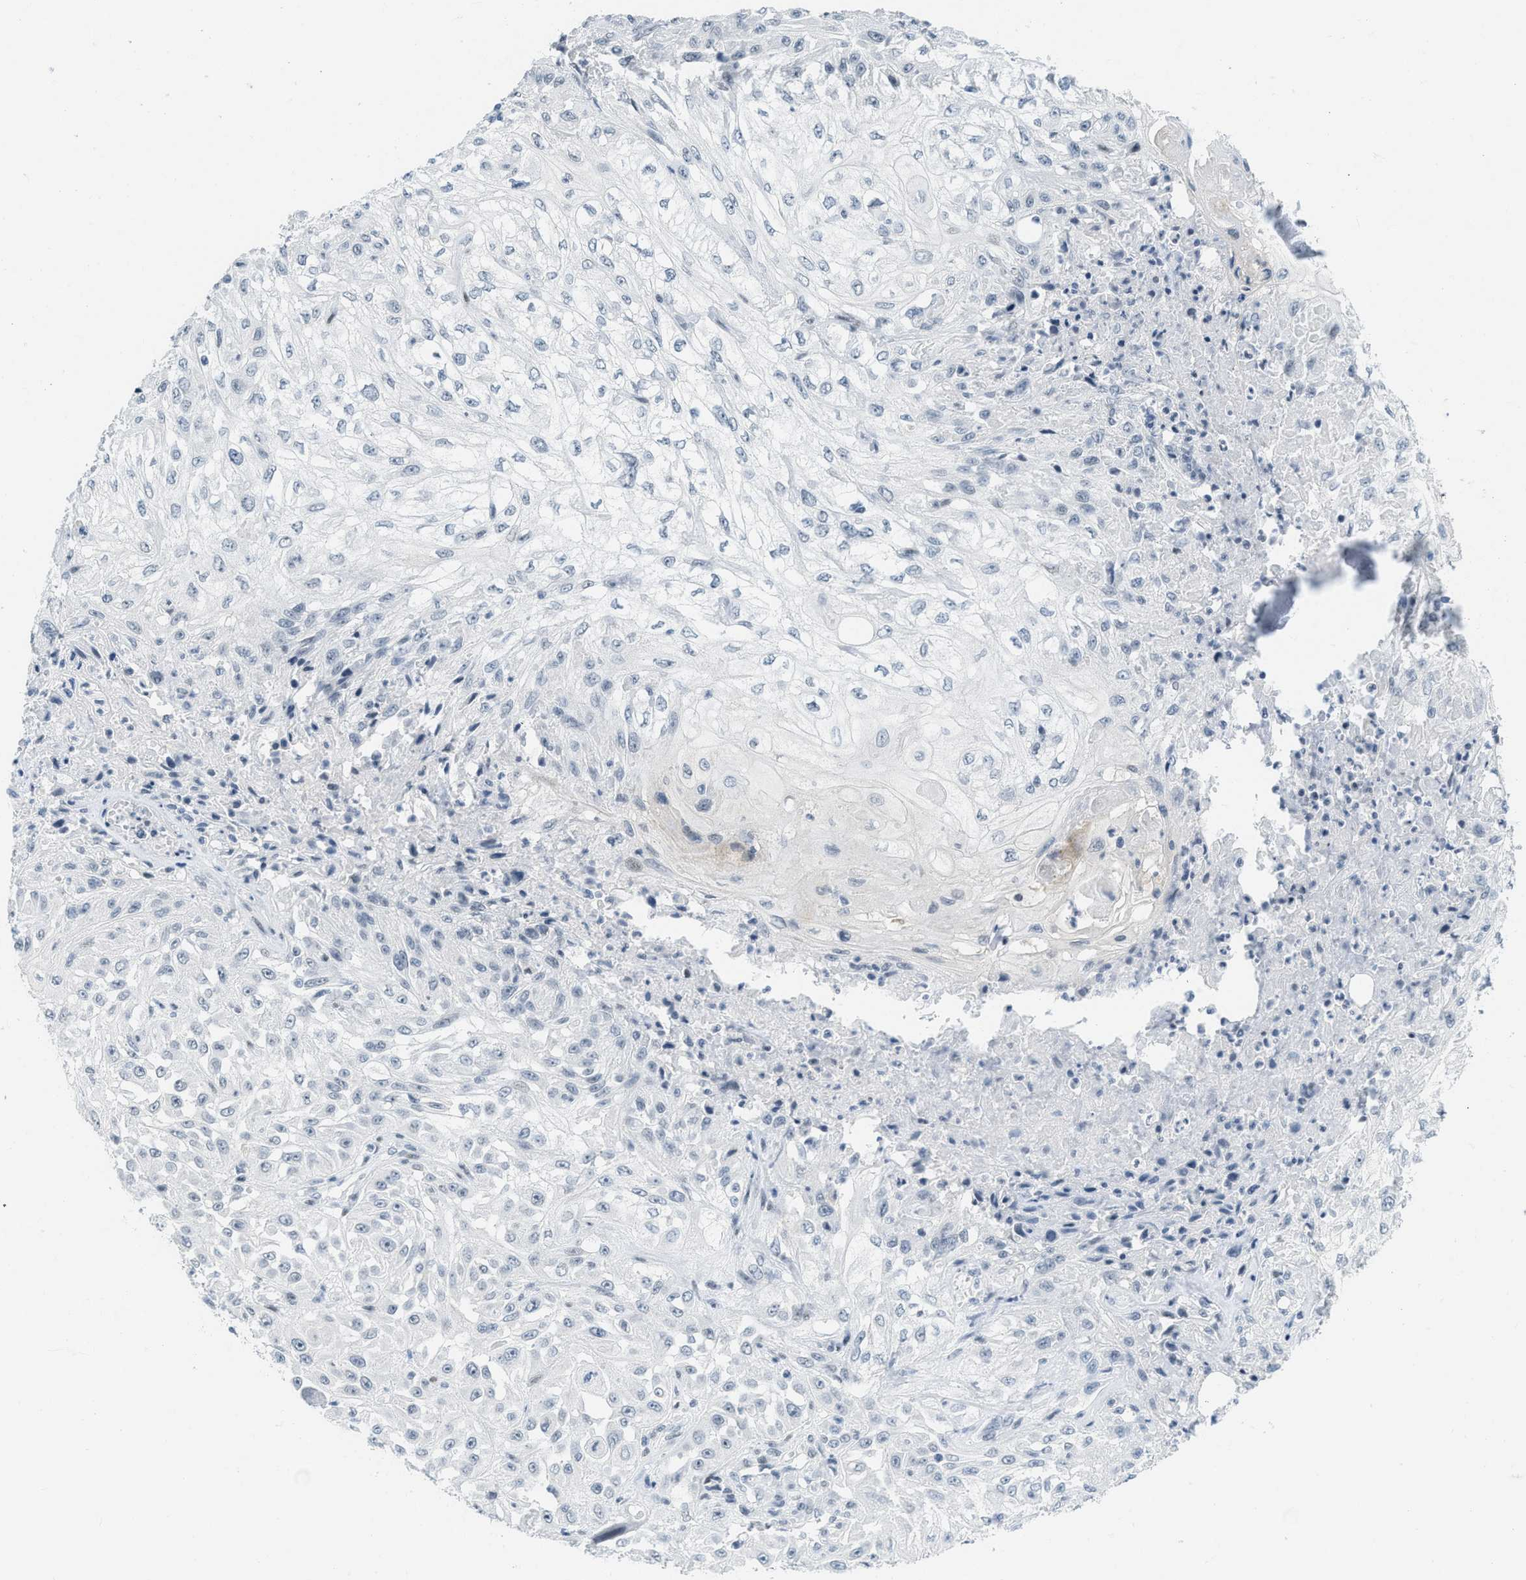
{"staining": {"intensity": "negative", "quantity": "none", "location": "none"}, "tissue": "skin cancer", "cell_type": "Tumor cells", "image_type": "cancer", "snomed": [{"axis": "morphology", "description": "Squamous cell carcinoma, NOS"}, {"axis": "morphology", "description": "Squamous cell carcinoma, metastatic, NOS"}, {"axis": "topography", "description": "Skin"}, {"axis": "topography", "description": "Lymph node"}], "caption": "A photomicrograph of human skin metastatic squamous cell carcinoma is negative for staining in tumor cells.", "gene": "PBX1", "patient": {"sex": "male", "age": 75}}